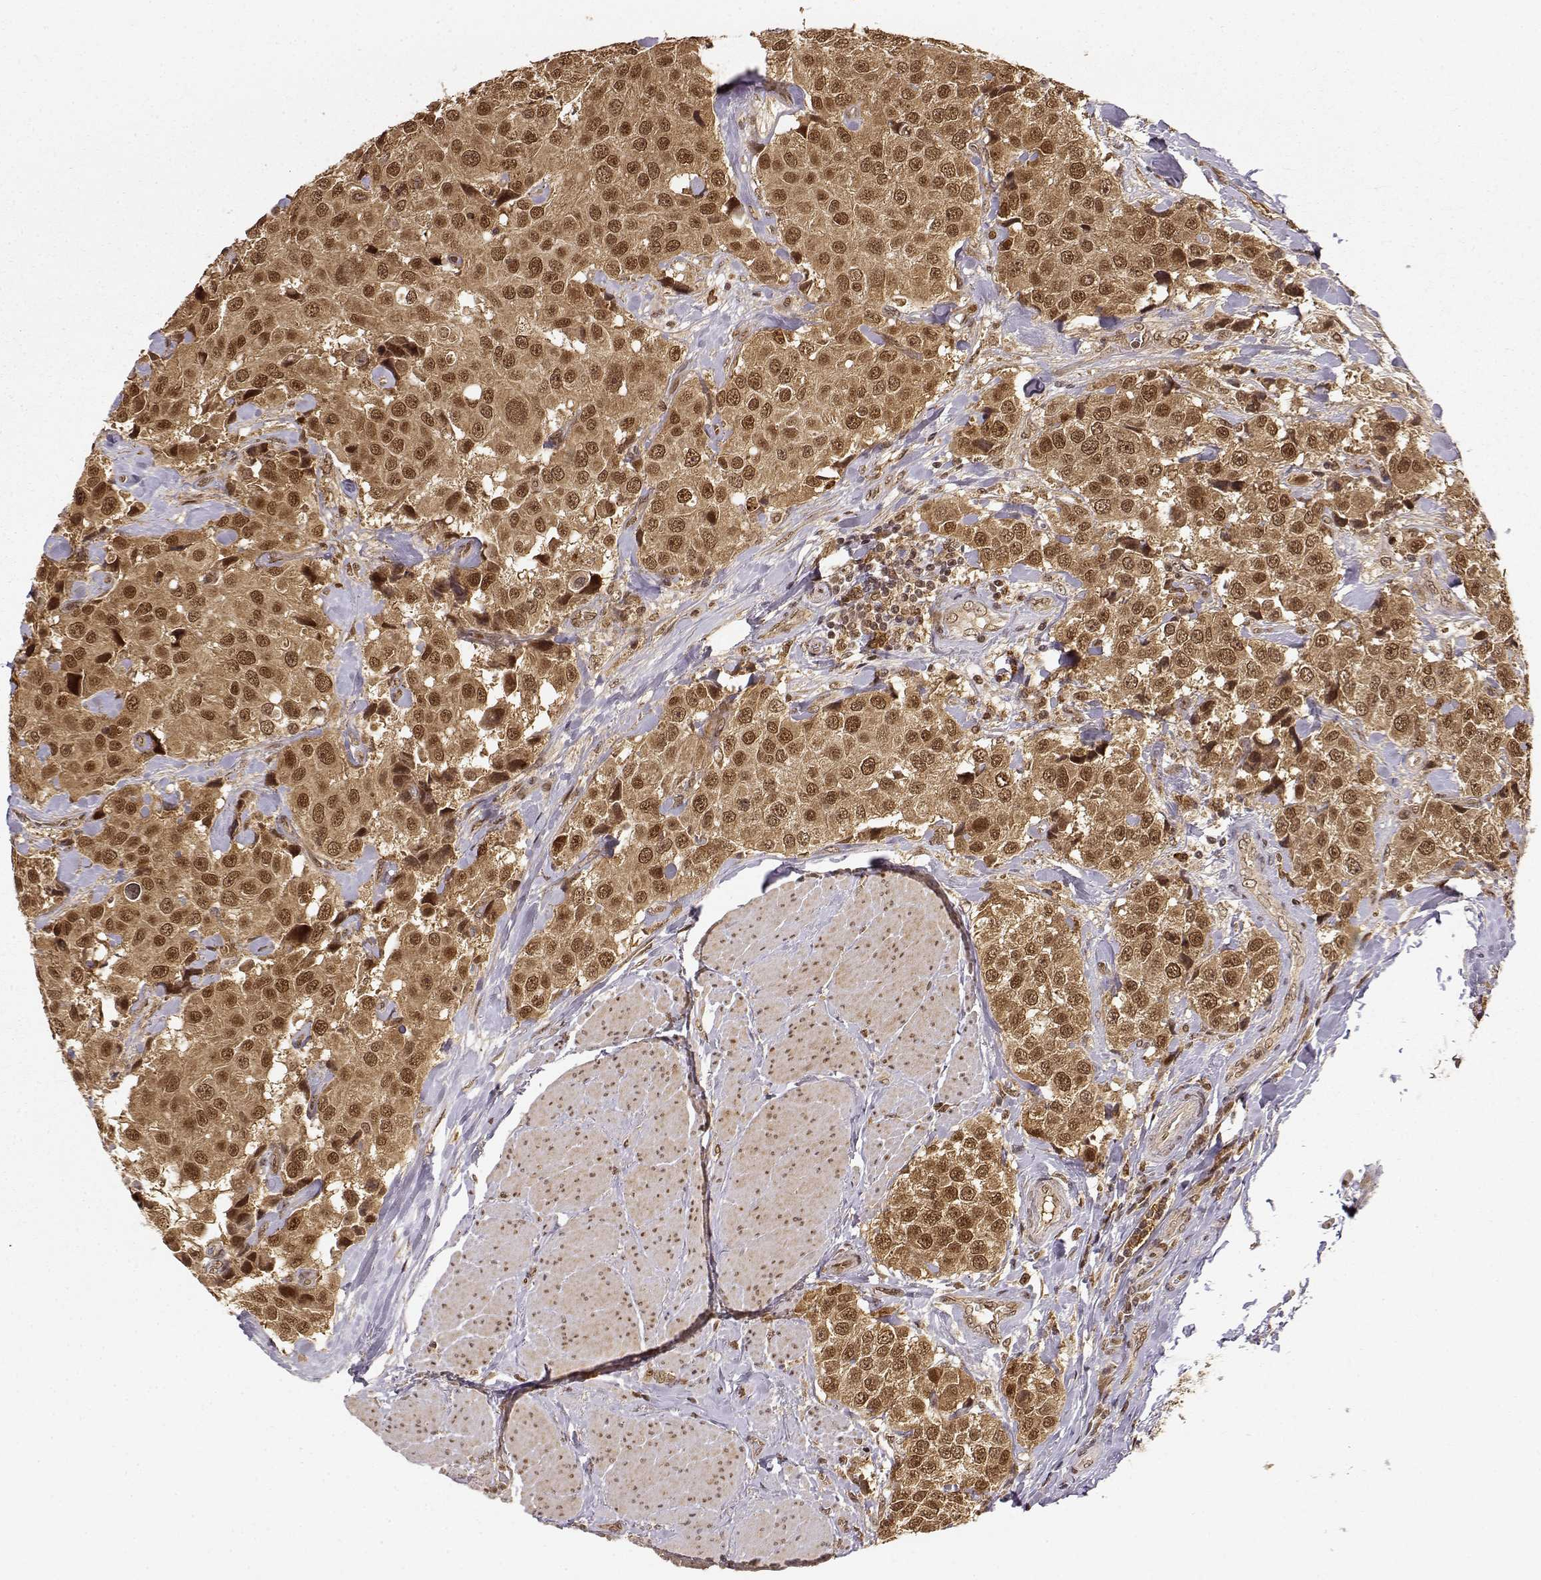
{"staining": {"intensity": "moderate", "quantity": ">75%", "location": "cytoplasmic/membranous,nuclear"}, "tissue": "urothelial cancer", "cell_type": "Tumor cells", "image_type": "cancer", "snomed": [{"axis": "morphology", "description": "Urothelial carcinoma, High grade"}, {"axis": "topography", "description": "Urinary bladder"}], "caption": "Protein staining reveals moderate cytoplasmic/membranous and nuclear staining in approximately >75% of tumor cells in high-grade urothelial carcinoma. Nuclei are stained in blue.", "gene": "MAEA", "patient": {"sex": "female", "age": 64}}